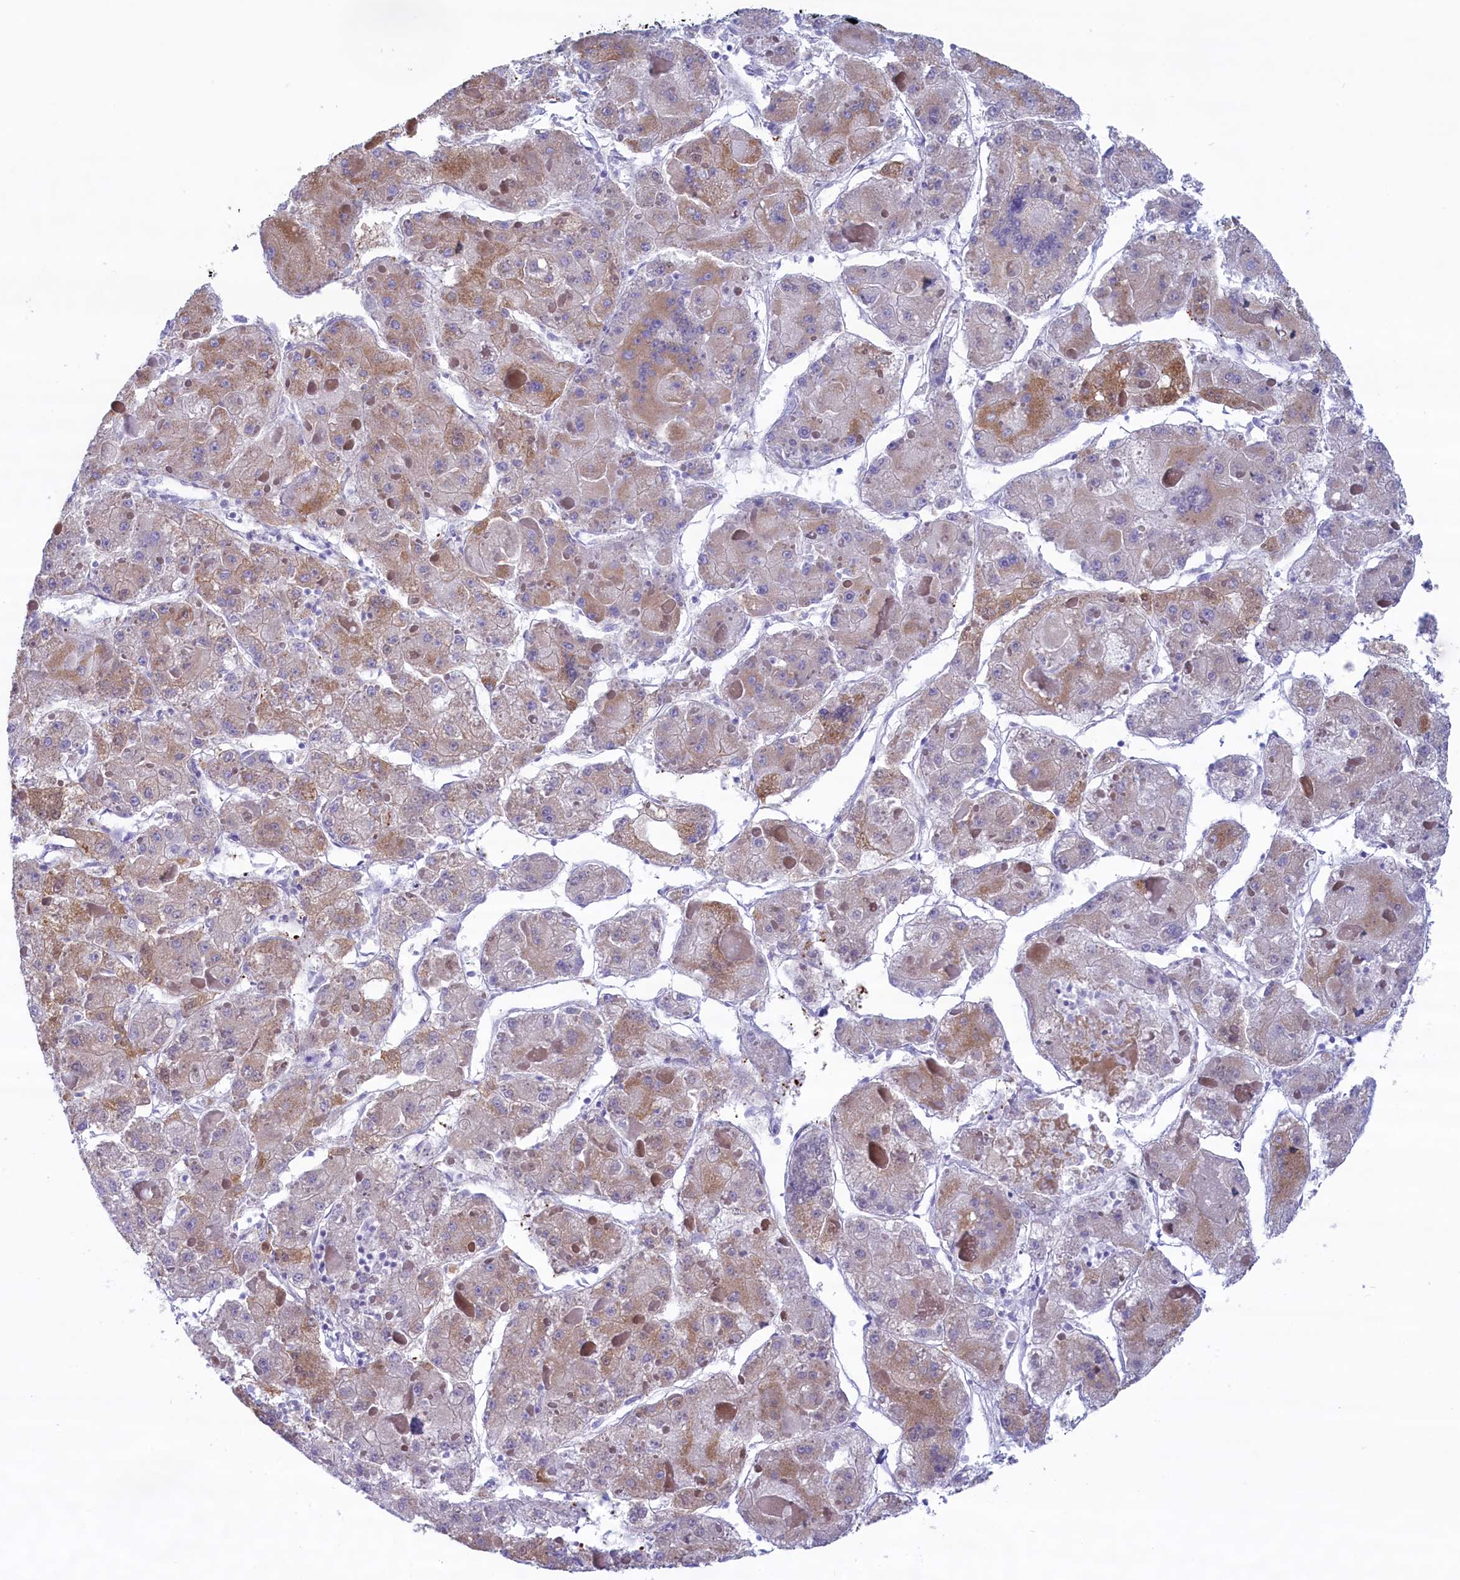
{"staining": {"intensity": "weak", "quantity": "25%-75%", "location": "cytoplasmic/membranous"}, "tissue": "liver cancer", "cell_type": "Tumor cells", "image_type": "cancer", "snomed": [{"axis": "morphology", "description": "Carcinoma, Hepatocellular, NOS"}, {"axis": "topography", "description": "Liver"}], "caption": "Tumor cells exhibit low levels of weak cytoplasmic/membranous staining in about 25%-75% of cells in human hepatocellular carcinoma (liver).", "gene": "MPV17L2", "patient": {"sex": "female", "age": 73}}